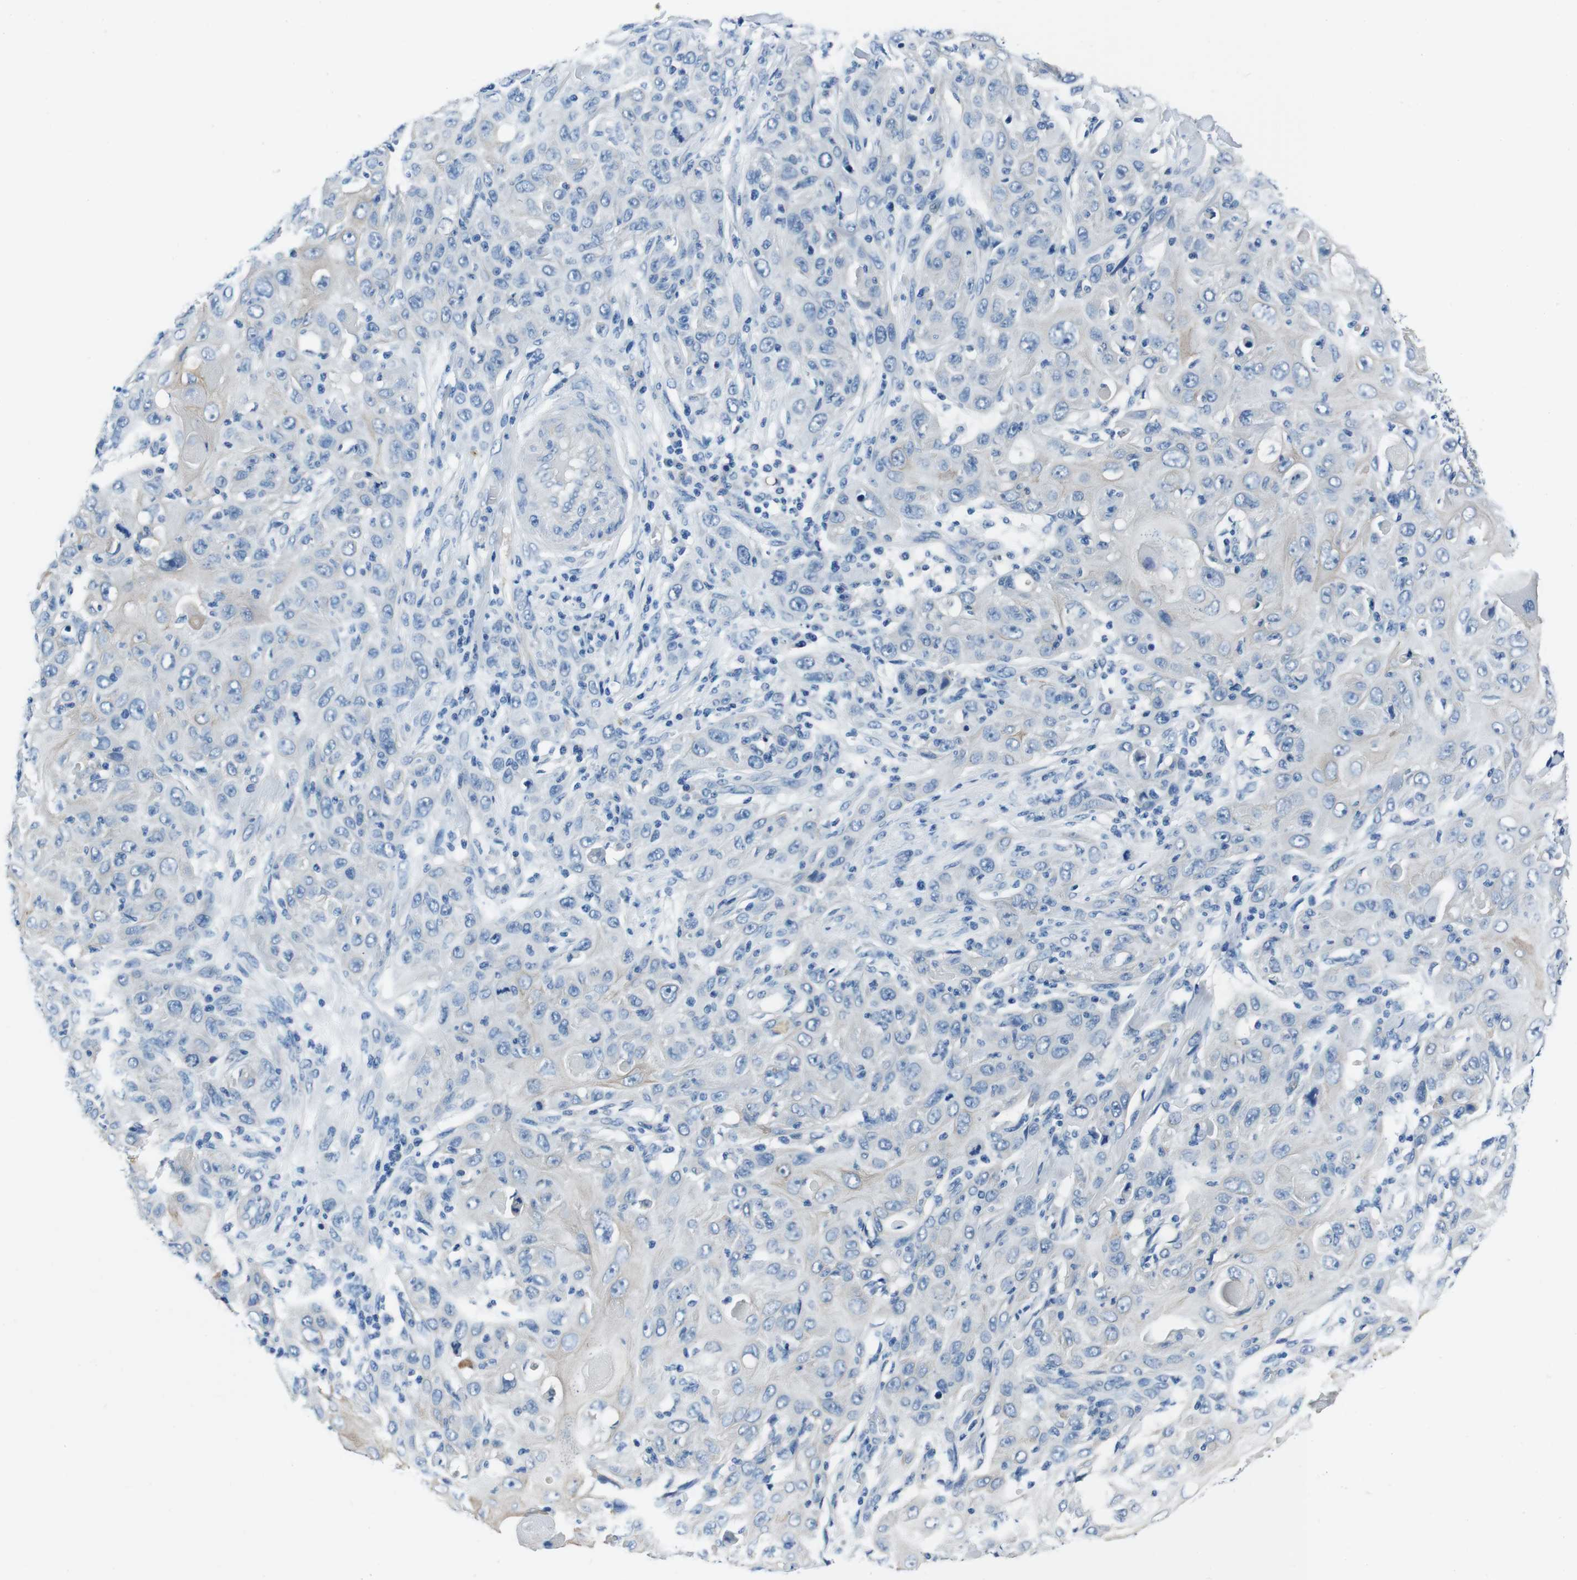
{"staining": {"intensity": "negative", "quantity": "none", "location": "none"}, "tissue": "skin cancer", "cell_type": "Tumor cells", "image_type": "cancer", "snomed": [{"axis": "morphology", "description": "Squamous cell carcinoma, NOS"}, {"axis": "topography", "description": "Skin"}], "caption": "Protein analysis of skin squamous cell carcinoma demonstrates no significant staining in tumor cells. Nuclei are stained in blue.", "gene": "CASQ1", "patient": {"sex": "female", "age": 88}}